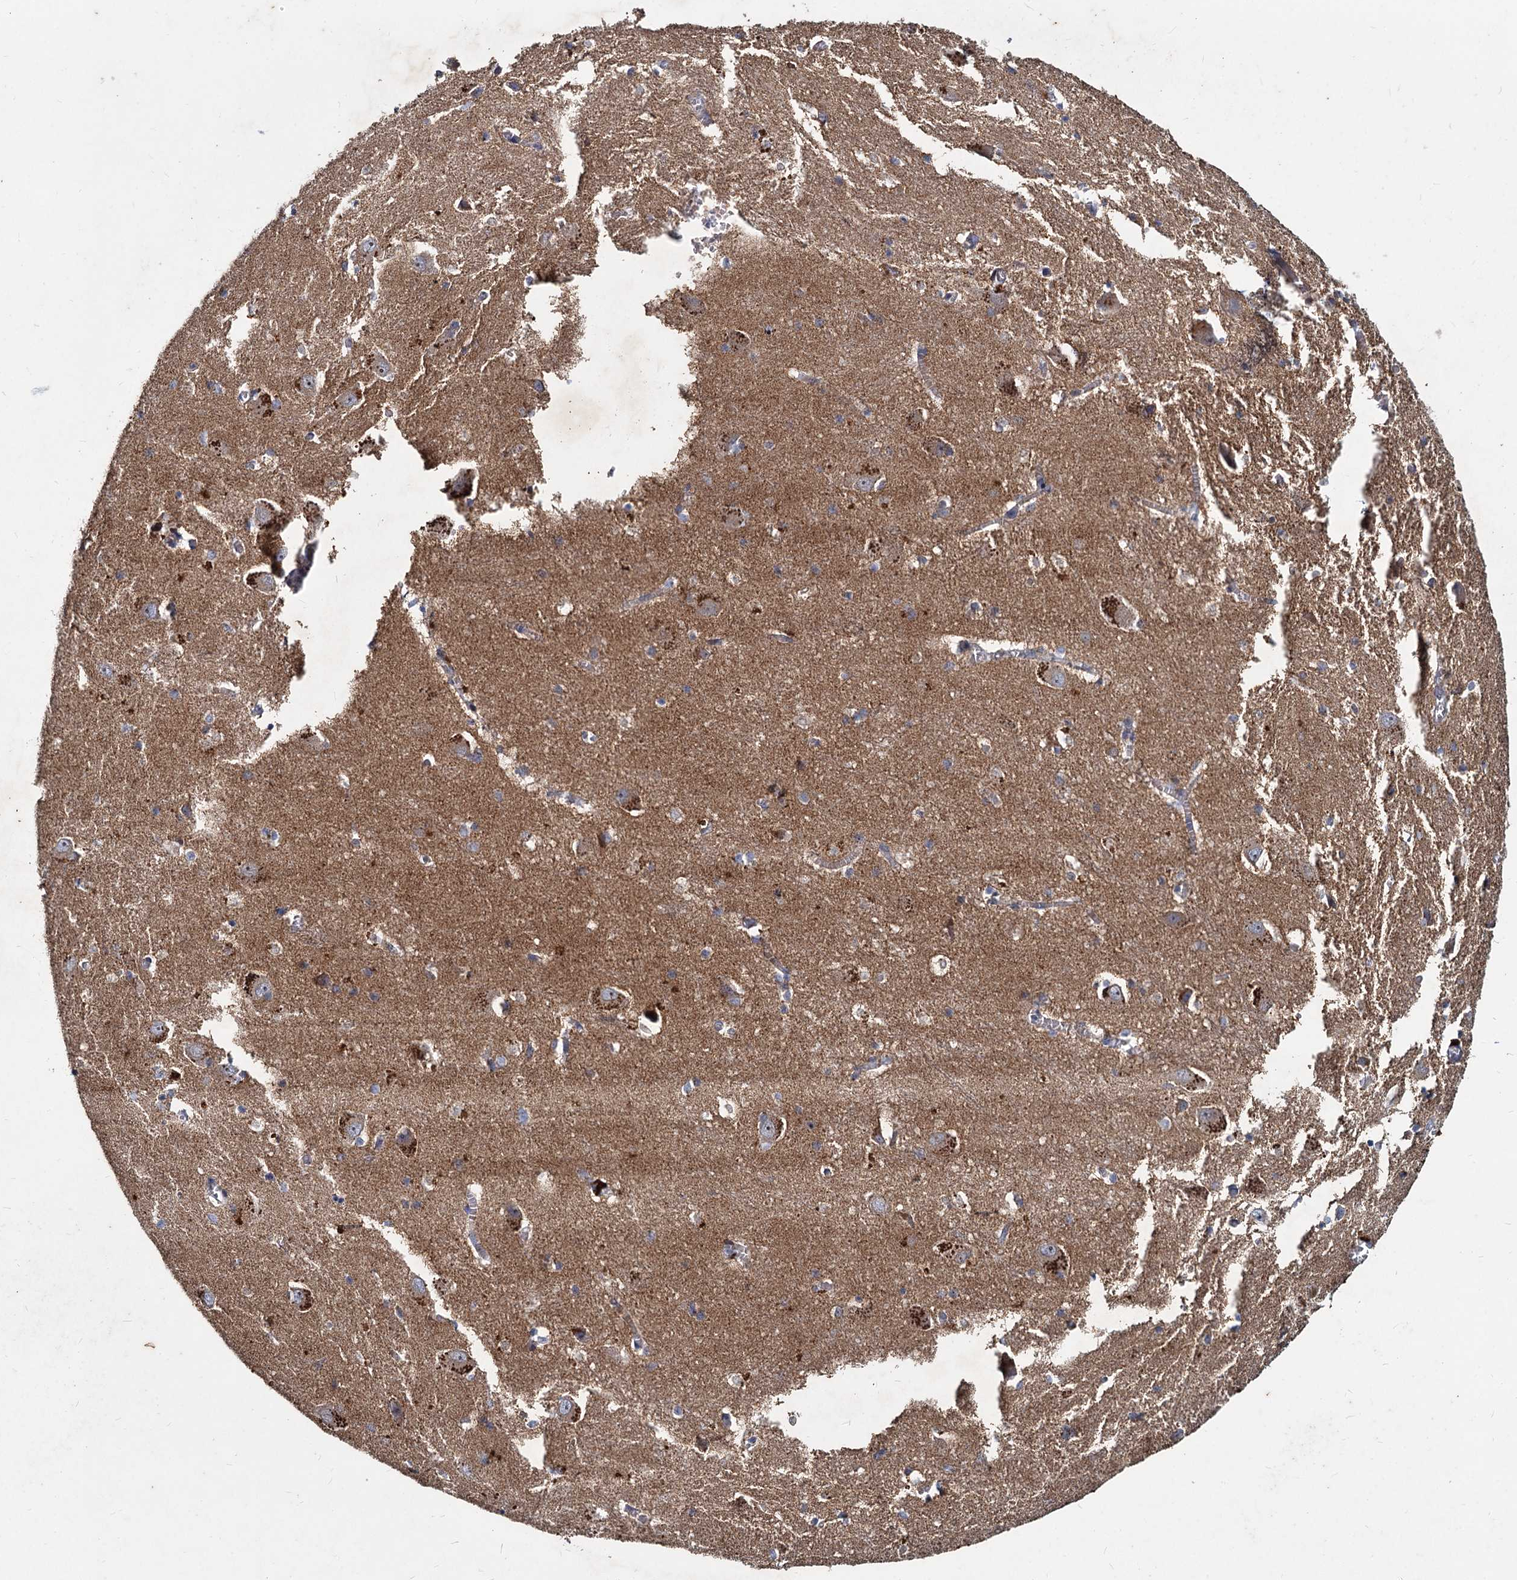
{"staining": {"intensity": "weak", "quantity": "<25%", "location": "cytoplasmic/membranous"}, "tissue": "caudate", "cell_type": "Glial cells", "image_type": "normal", "snomed": [{"axis": "morphology", "description": "Normal tissue, NOS"}, {"axis": "topography", "description": "Lateral ventricle wall"}], "caption": "This is a photomicrograph of immunohistochemistry (IHC) staining of normal caudate, which shows no staining in glial cells. (Immunohistochemistry (ihc), brightfield microscopy, high magnification).", "gene": "AGBL4", "patient": {"sex": "male", "age": 37}}